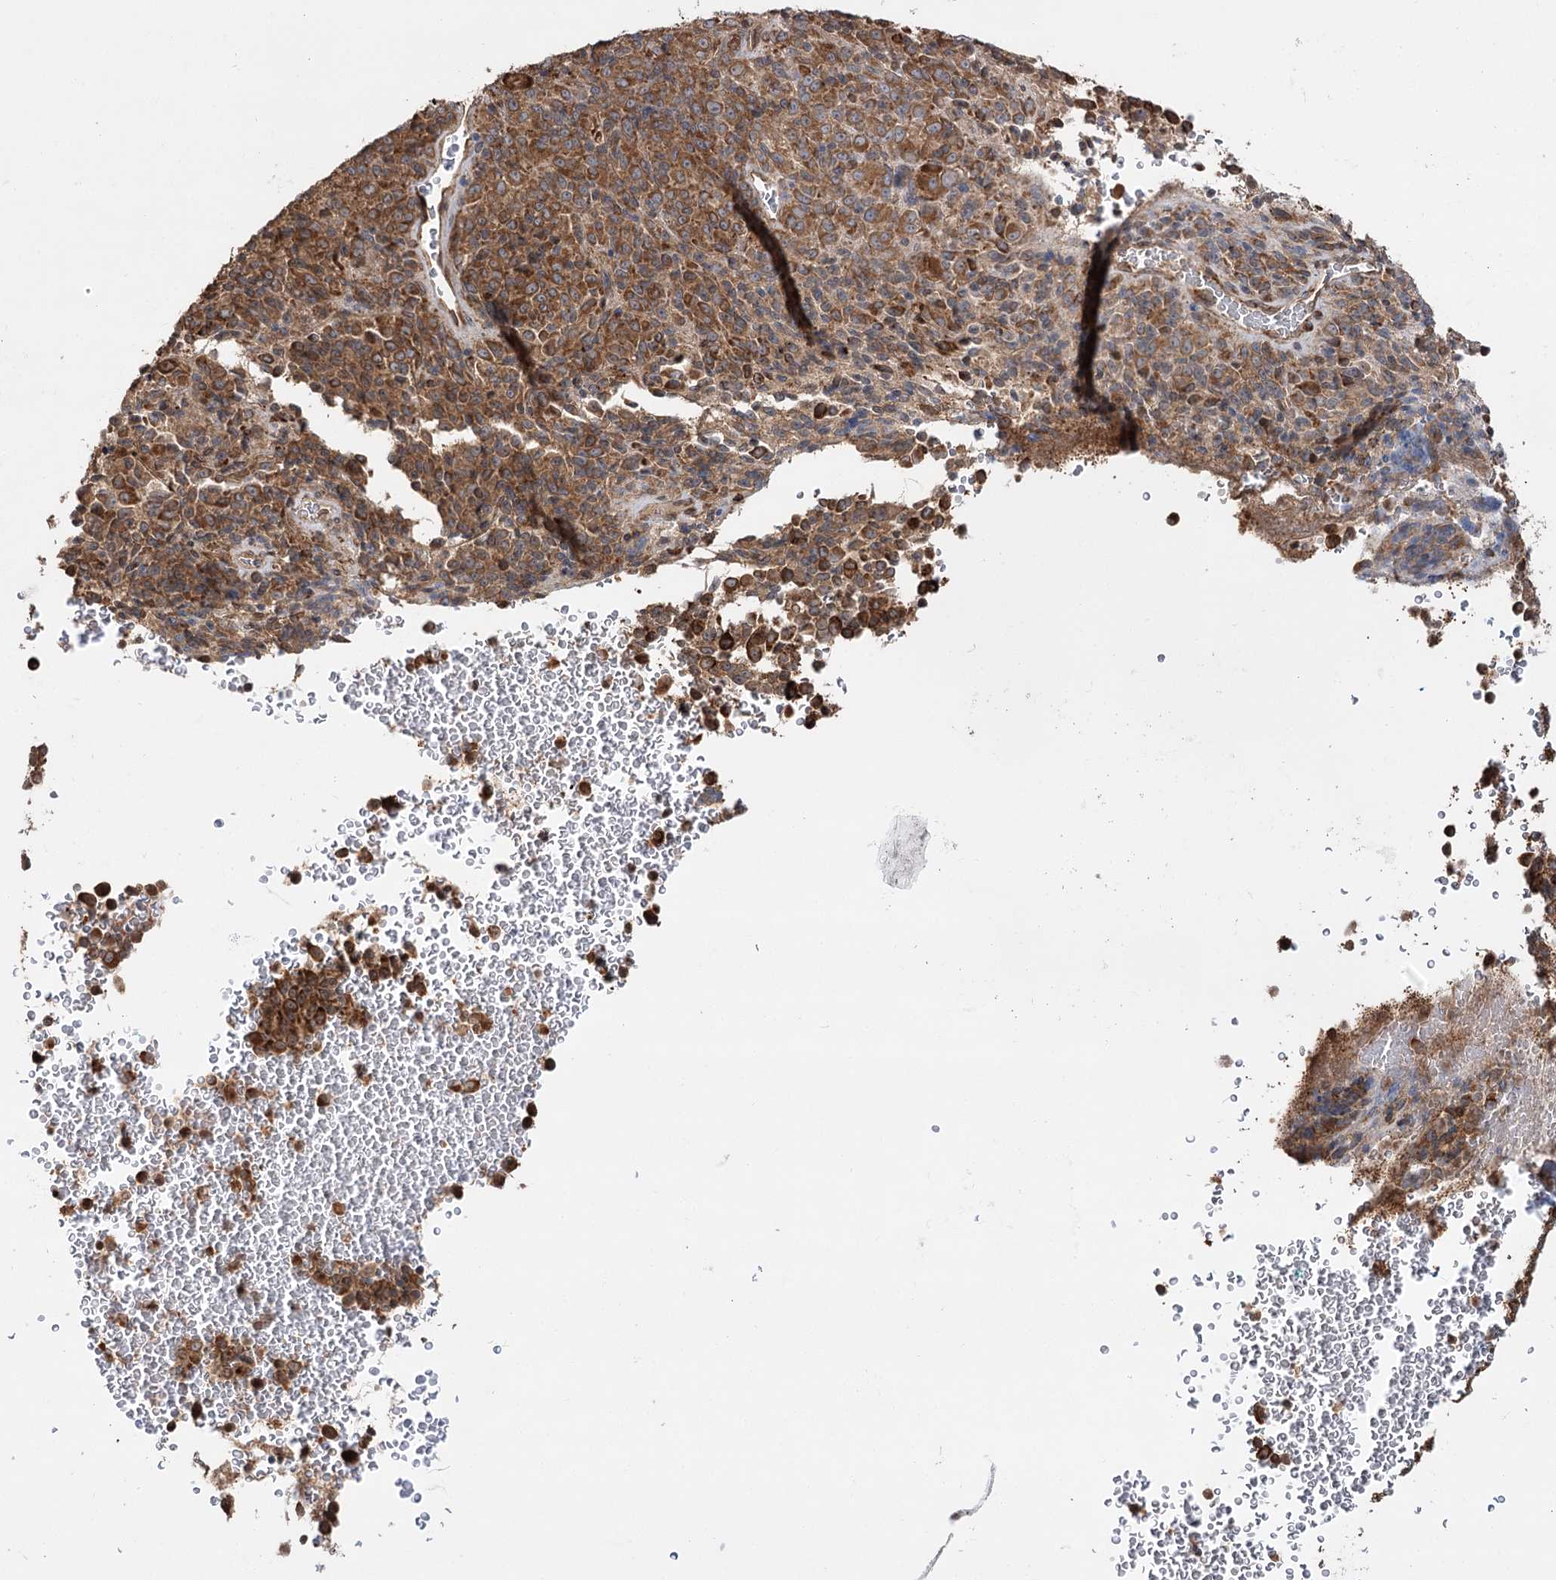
{"staining": {"intensity": "moderate", "quantity": ">75%", "location": "cytoplasmic/membranous"}, "tissue": "melanoma", "cell_type": "Tumor cells", "image_type": "cancer", "snomed": [{"axis": "morphology", "description": "Malignant melanoma, Metastatic site"}, {"axis": "topography", "description": "Brain"}], "caption": "Immunohistochemistry (IHC) of melanoma demonstrates medium levels of moderate cytoplasmic/membranous expression in about >75% of tumor cells.", "gene": "DNAJB14", "patient": {"sex": "female", "age": 56}}